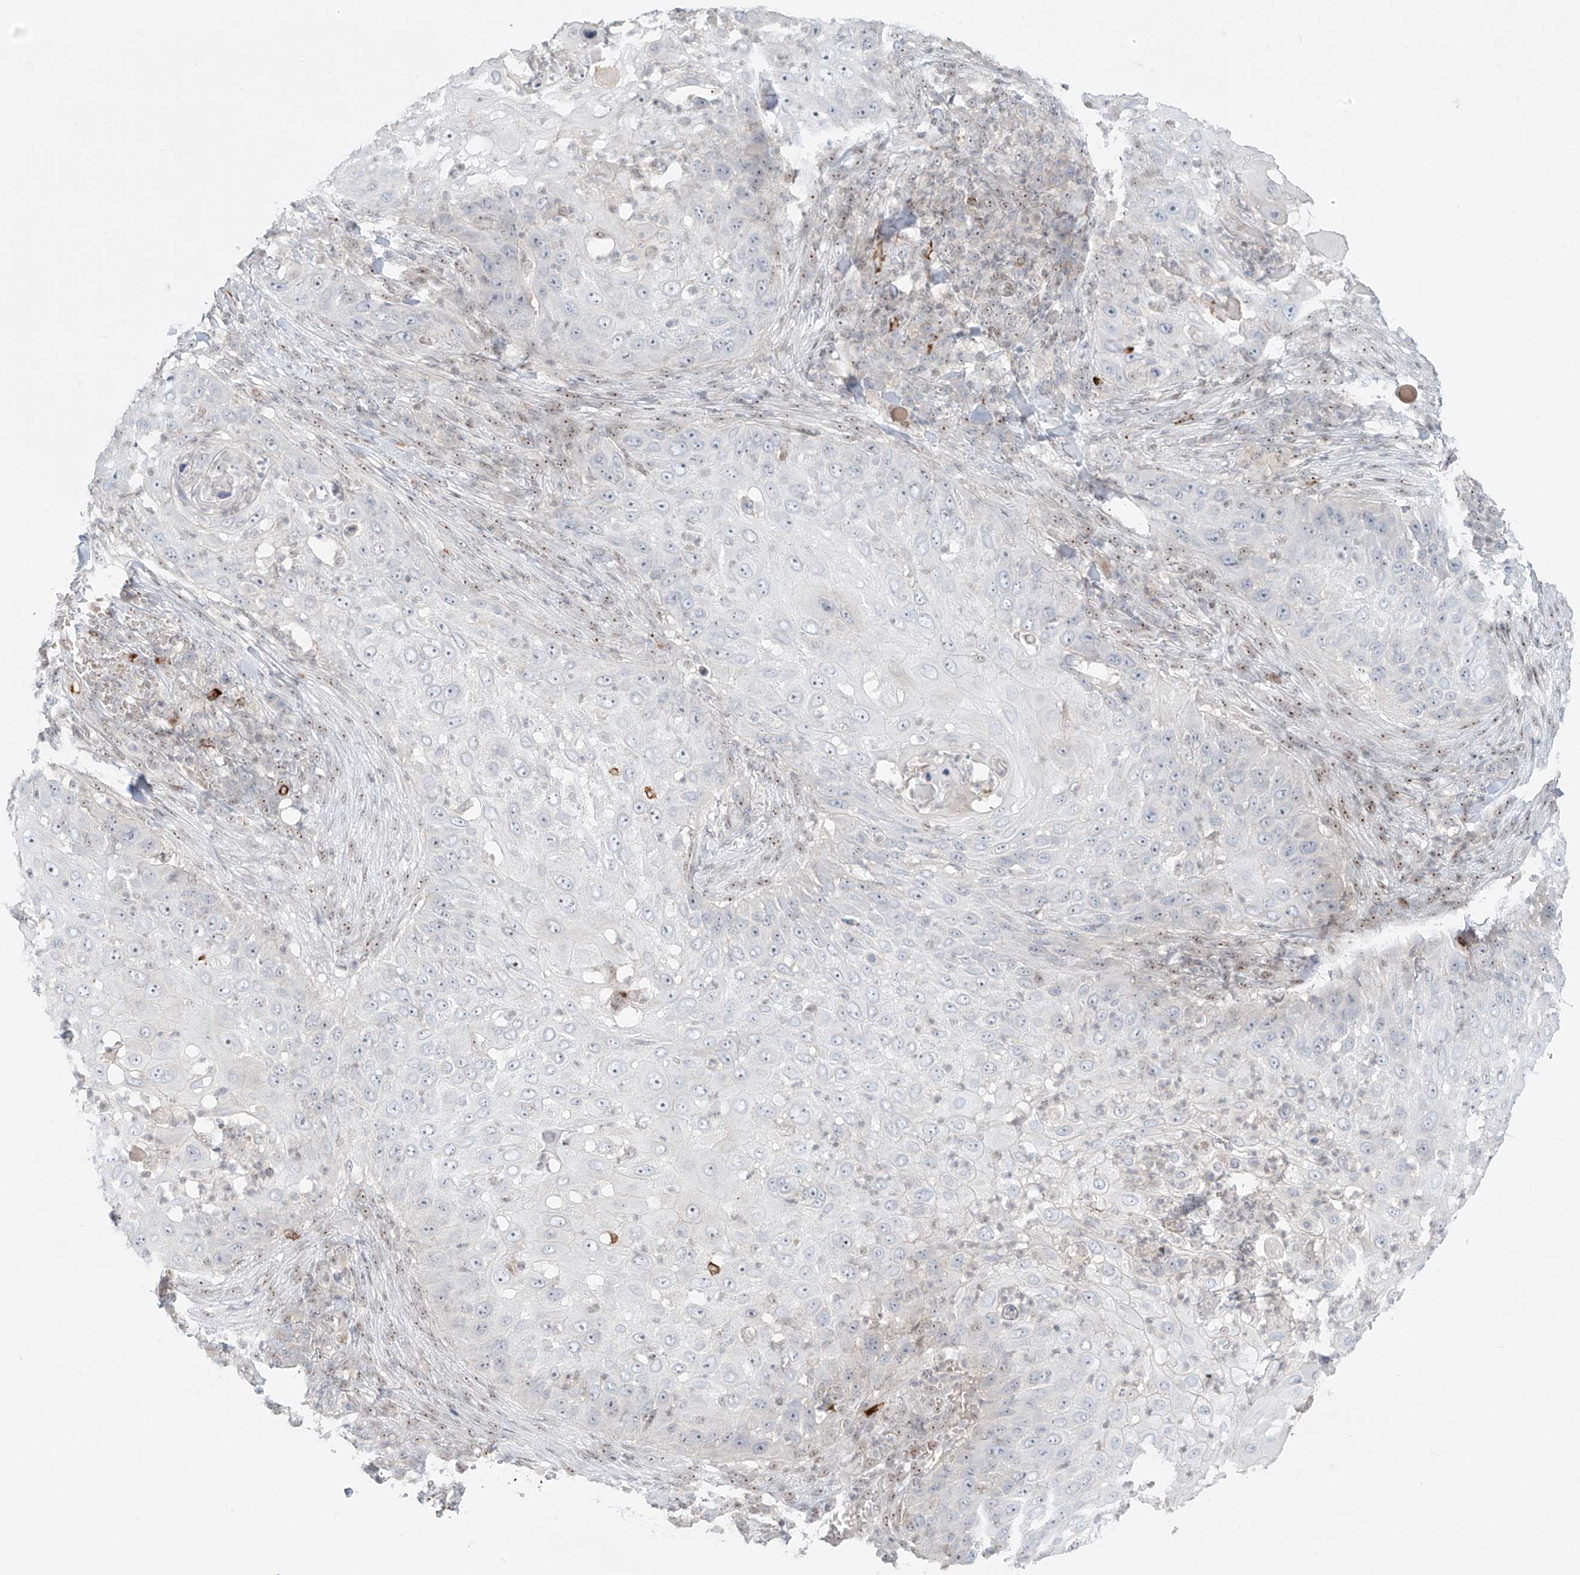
{"staining": {"intensity": "negative", "quantity": "none", "location": "none"}, "tissue": "skin cancer", "cell_type": "Tumor cells", "image_type": "cancer", "snomed": [{"axis": "morphology", "description": "Squamous cell carcinoma, NOS"}, {"axis": "topography", "description": "Skin"}], "caption": "IHC of human skin cancer displays no positivity in tumor cells.", "gene": "ZNF512", "patient": {"sex": "female", "age": 44}}